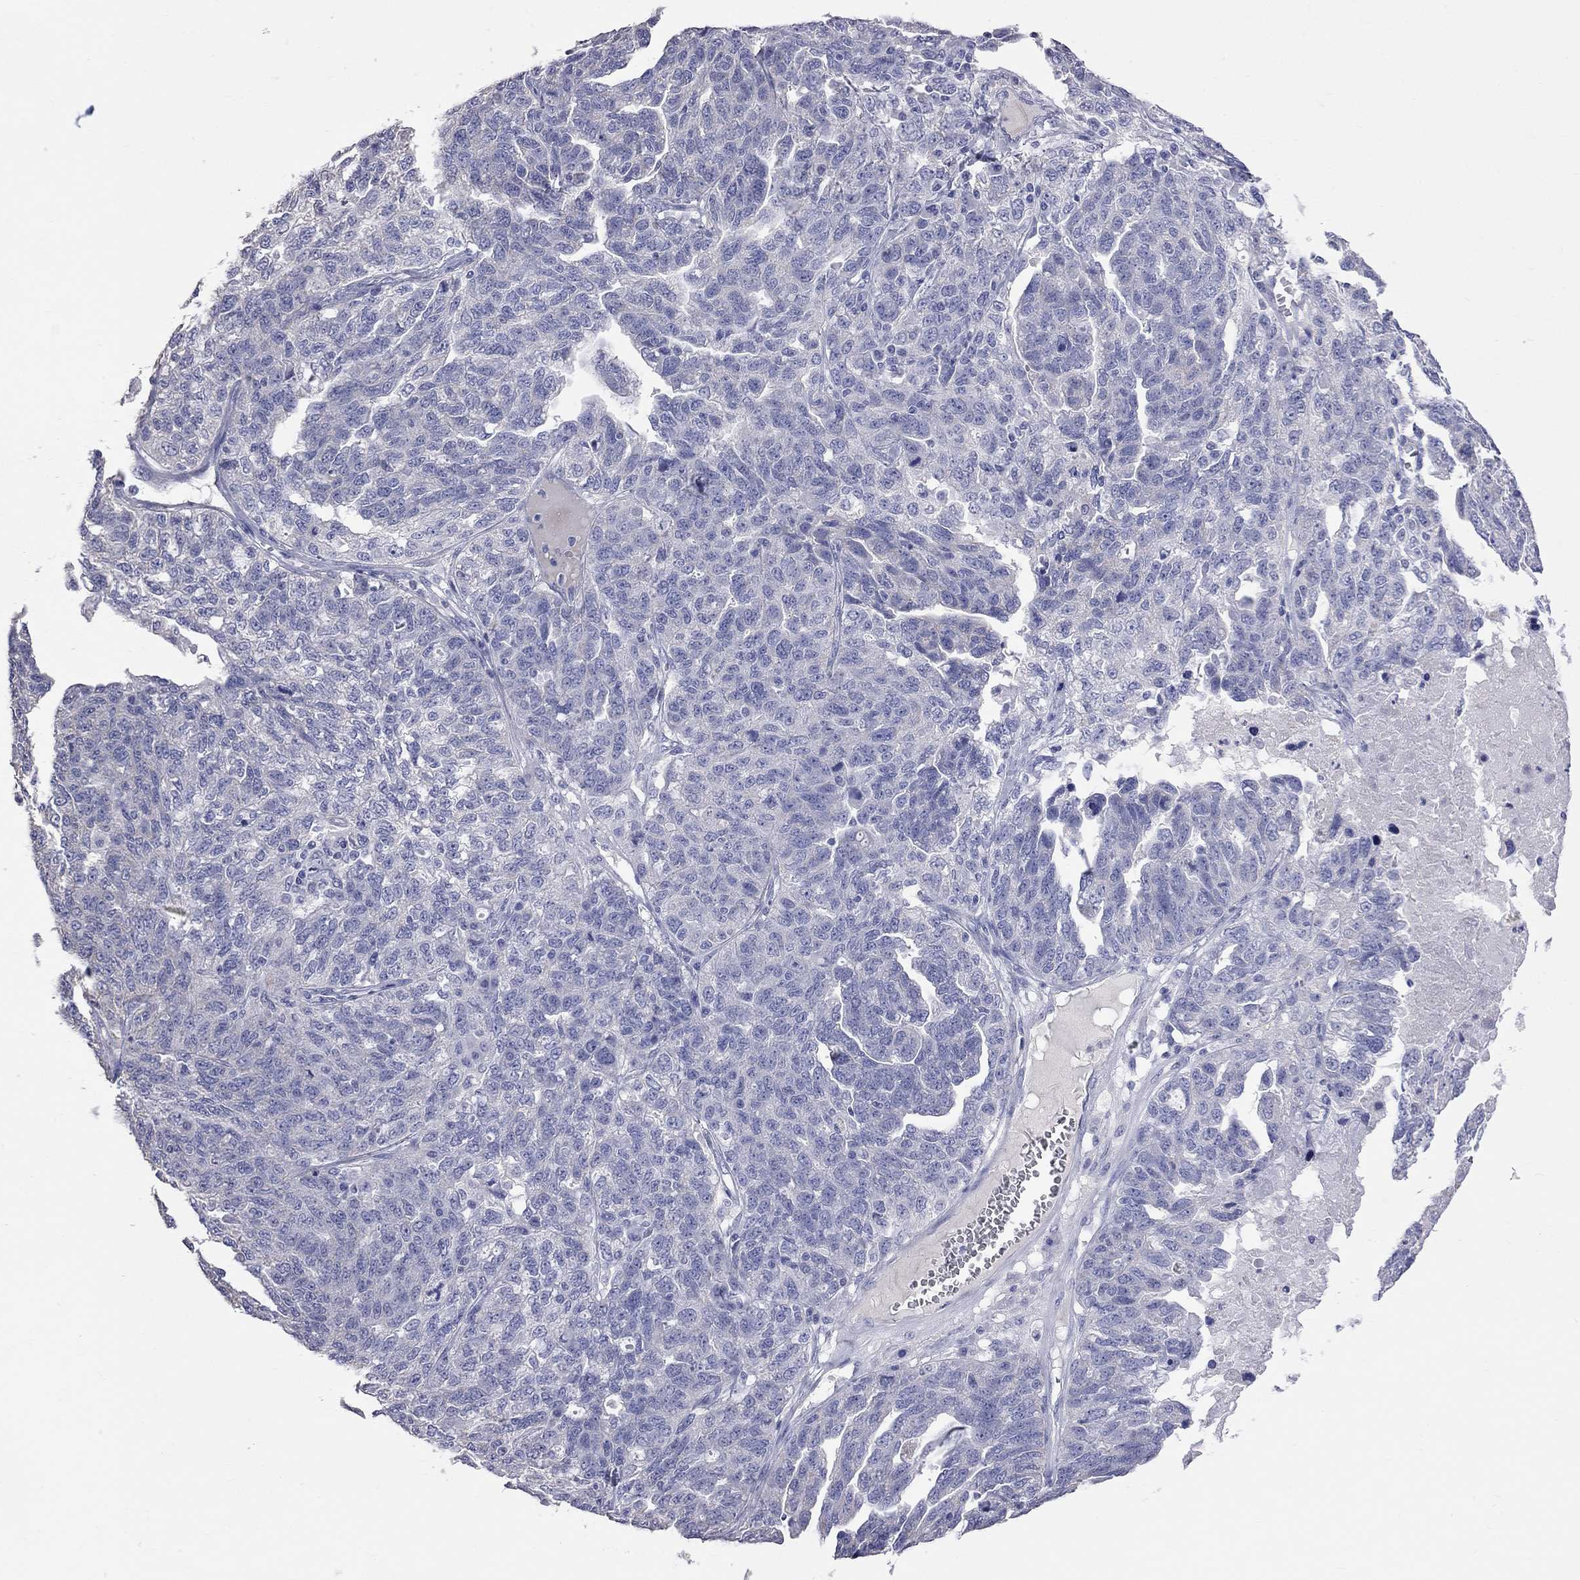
{"staining": {"intensity": "negative", "quantity": "none", "location": "none"}, "tissue": "ovarian cancer", "cell_type": "Tumor cells", "image_type": "cancer", "snomed": [{"axis": "morphology", "description": "Cystadenocarcinoma, serous, NOS"}, {"axis": "topography", "description": "Ovary"}], "caption": "This is a image of IHC staining of serous cystadenocarcinoma (ovarian), which shows no staining in tumor cells.", "gene": "KCND2", "patient": {"sex": "female", "age": 71}}